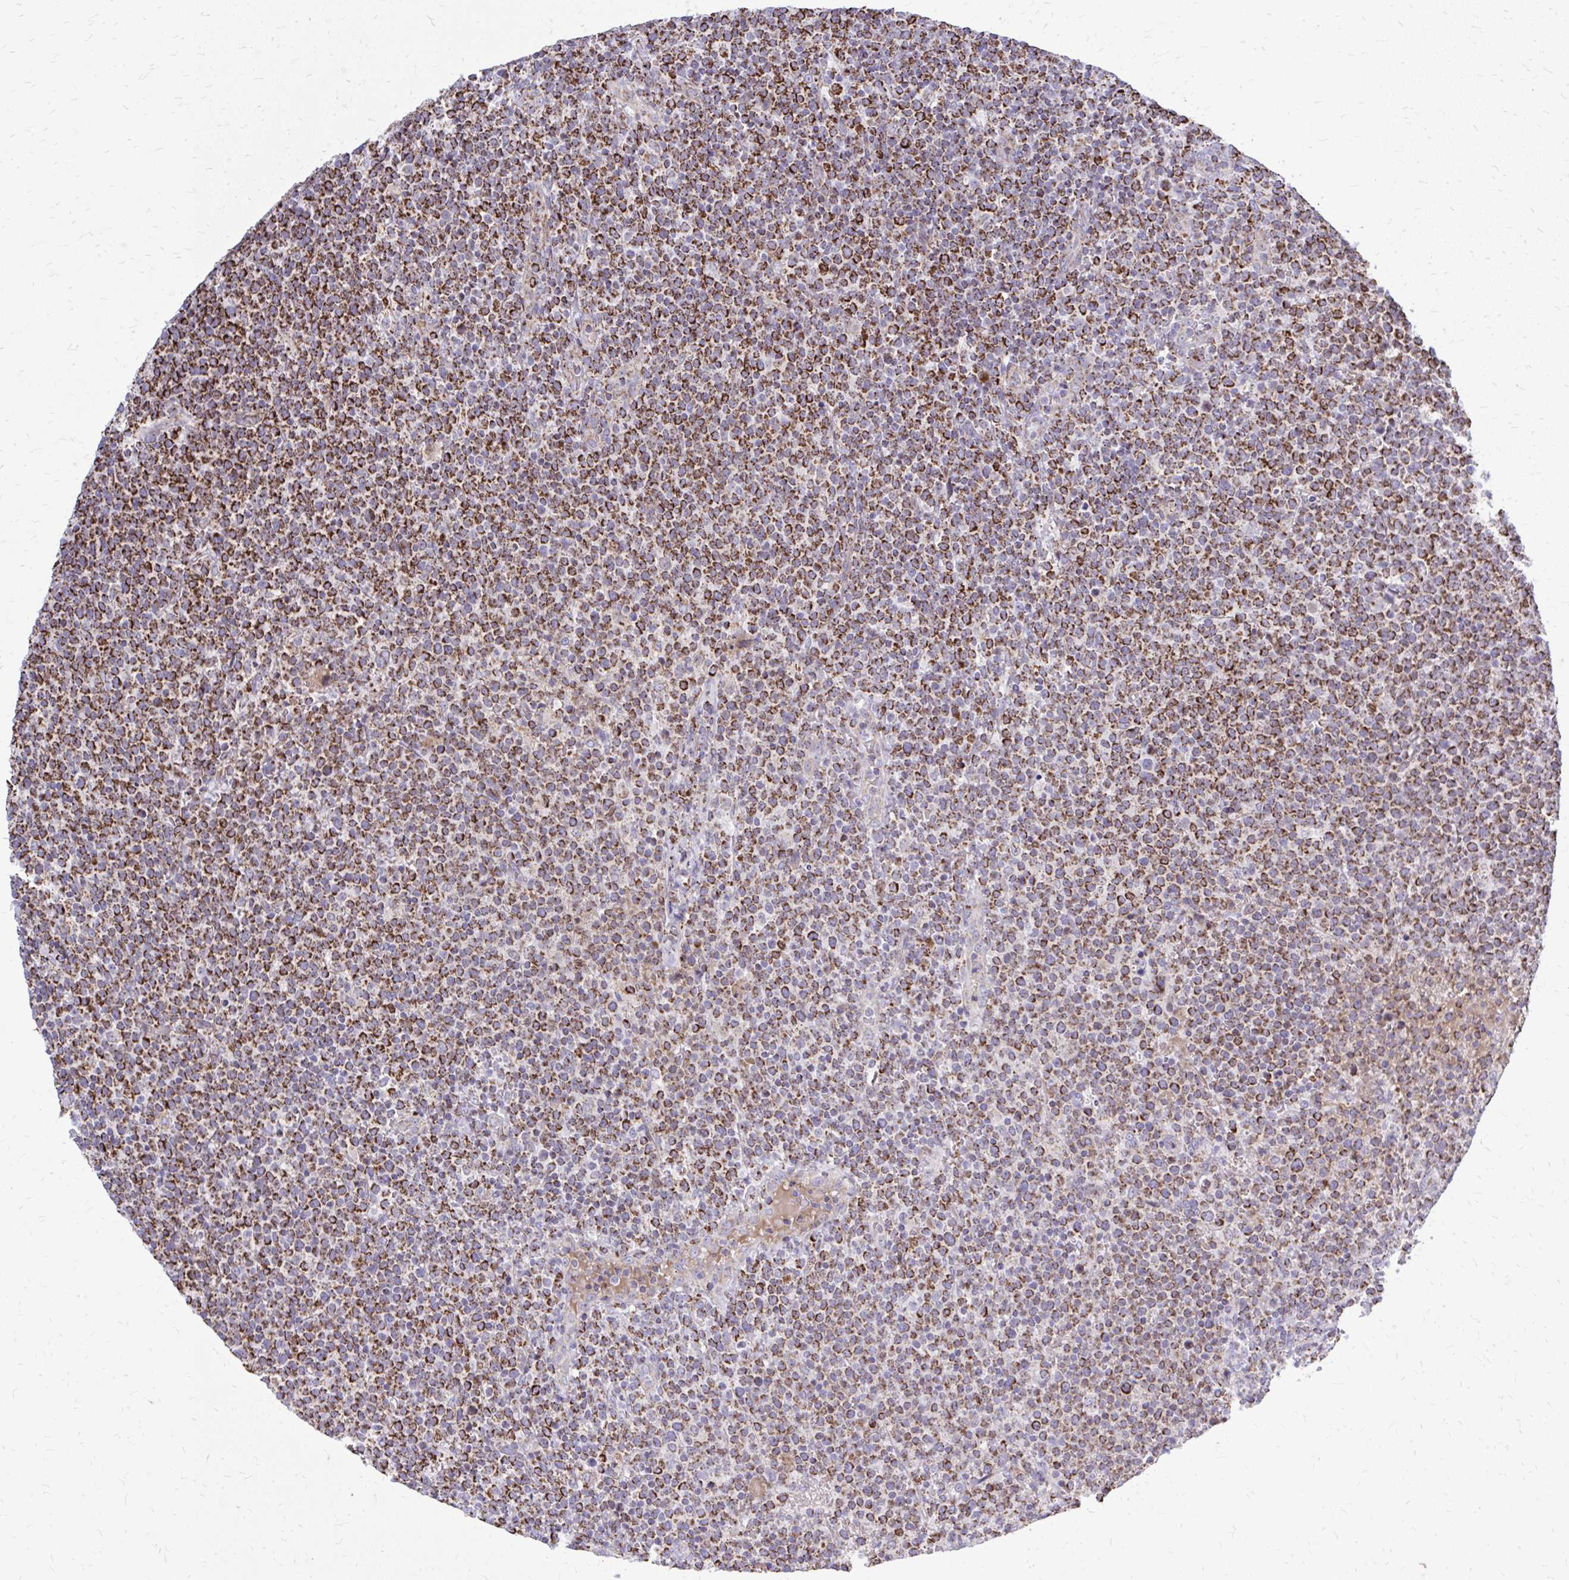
{"staining": {"intensity": "strong", "quantity": ">75%", "location": "cytoplasmic/membranous"}, "tissue": "lymphoma", "cell_type": "Tumor cells", "image_type": "cancer", "snomed": [{"axis": "morphology", "description": "Malignant lymphoma, non-Hodgkin's type, High grade"}, {"axis": "topography", "description": "Lymph node"}], "caption": "An image showing strong cytoplasmic/membranous staining in about >75% of tumor cells in lymphoma, as visualized by brown immunohistochemical staining.", "gene": "ZNF362", "patient": {"sex": "male", "age": 61}}